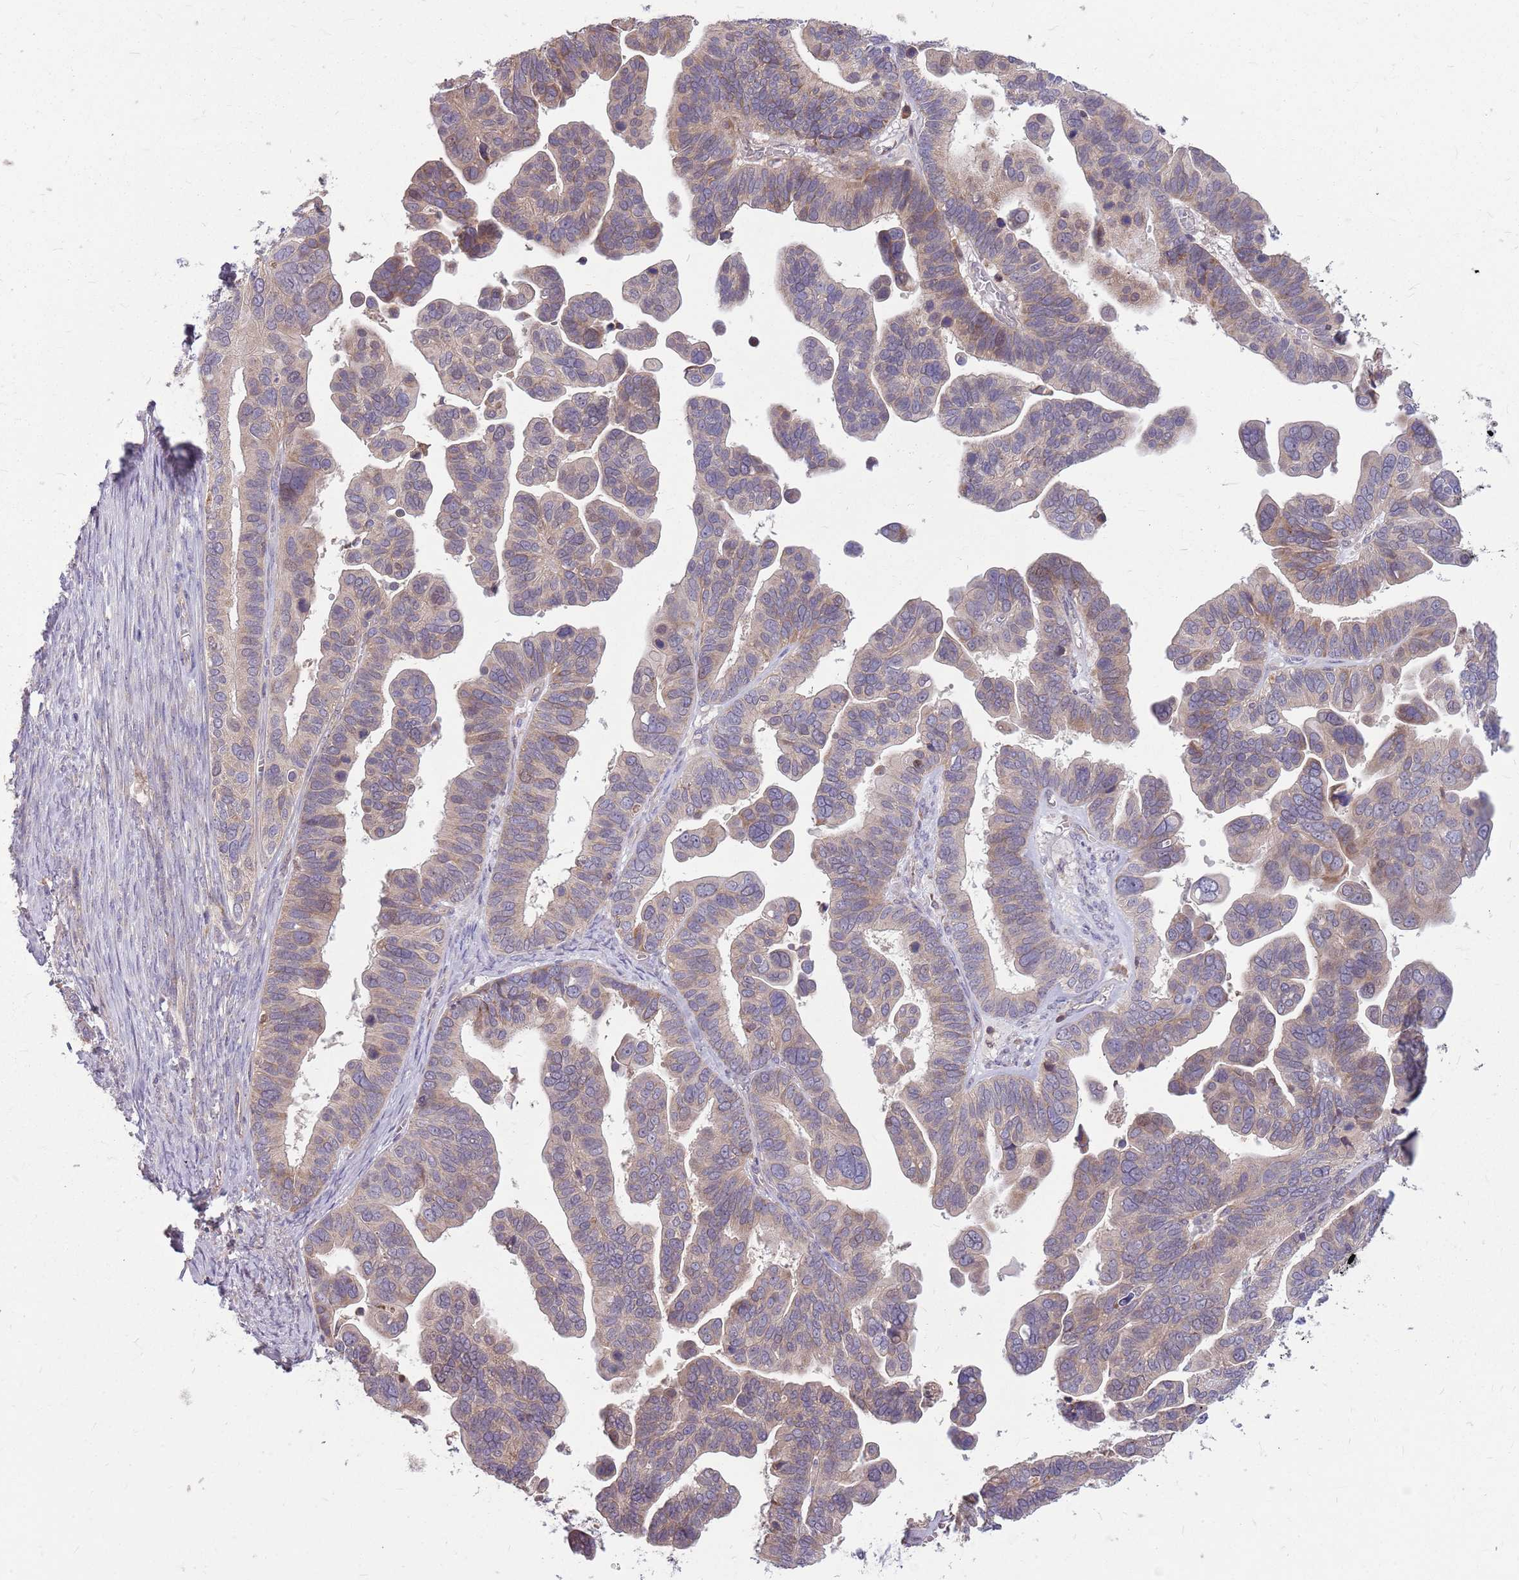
{"staining": {"intensity": "weak", "quantity": "25%-75%", "location": "cytoplasmic/membranous"}, "tissue": "ovarian cancer", "cell_type": "Tumor cells", "image_type": "cancer", "snomed": [{"axis": "morphology", "description": "Cystadenocarcinoma, serous, NOS"}, {"axis": "topography", "description": "Ovary"}], "caption": "The immunohistochemical stain shows weak cytoplasmic/membranous positivity in tumor cells of ovarian serous cystadenocarcinoma tissue.", "gene": "PPP1R27", "patient": {"sex": "female", "age": 56}}